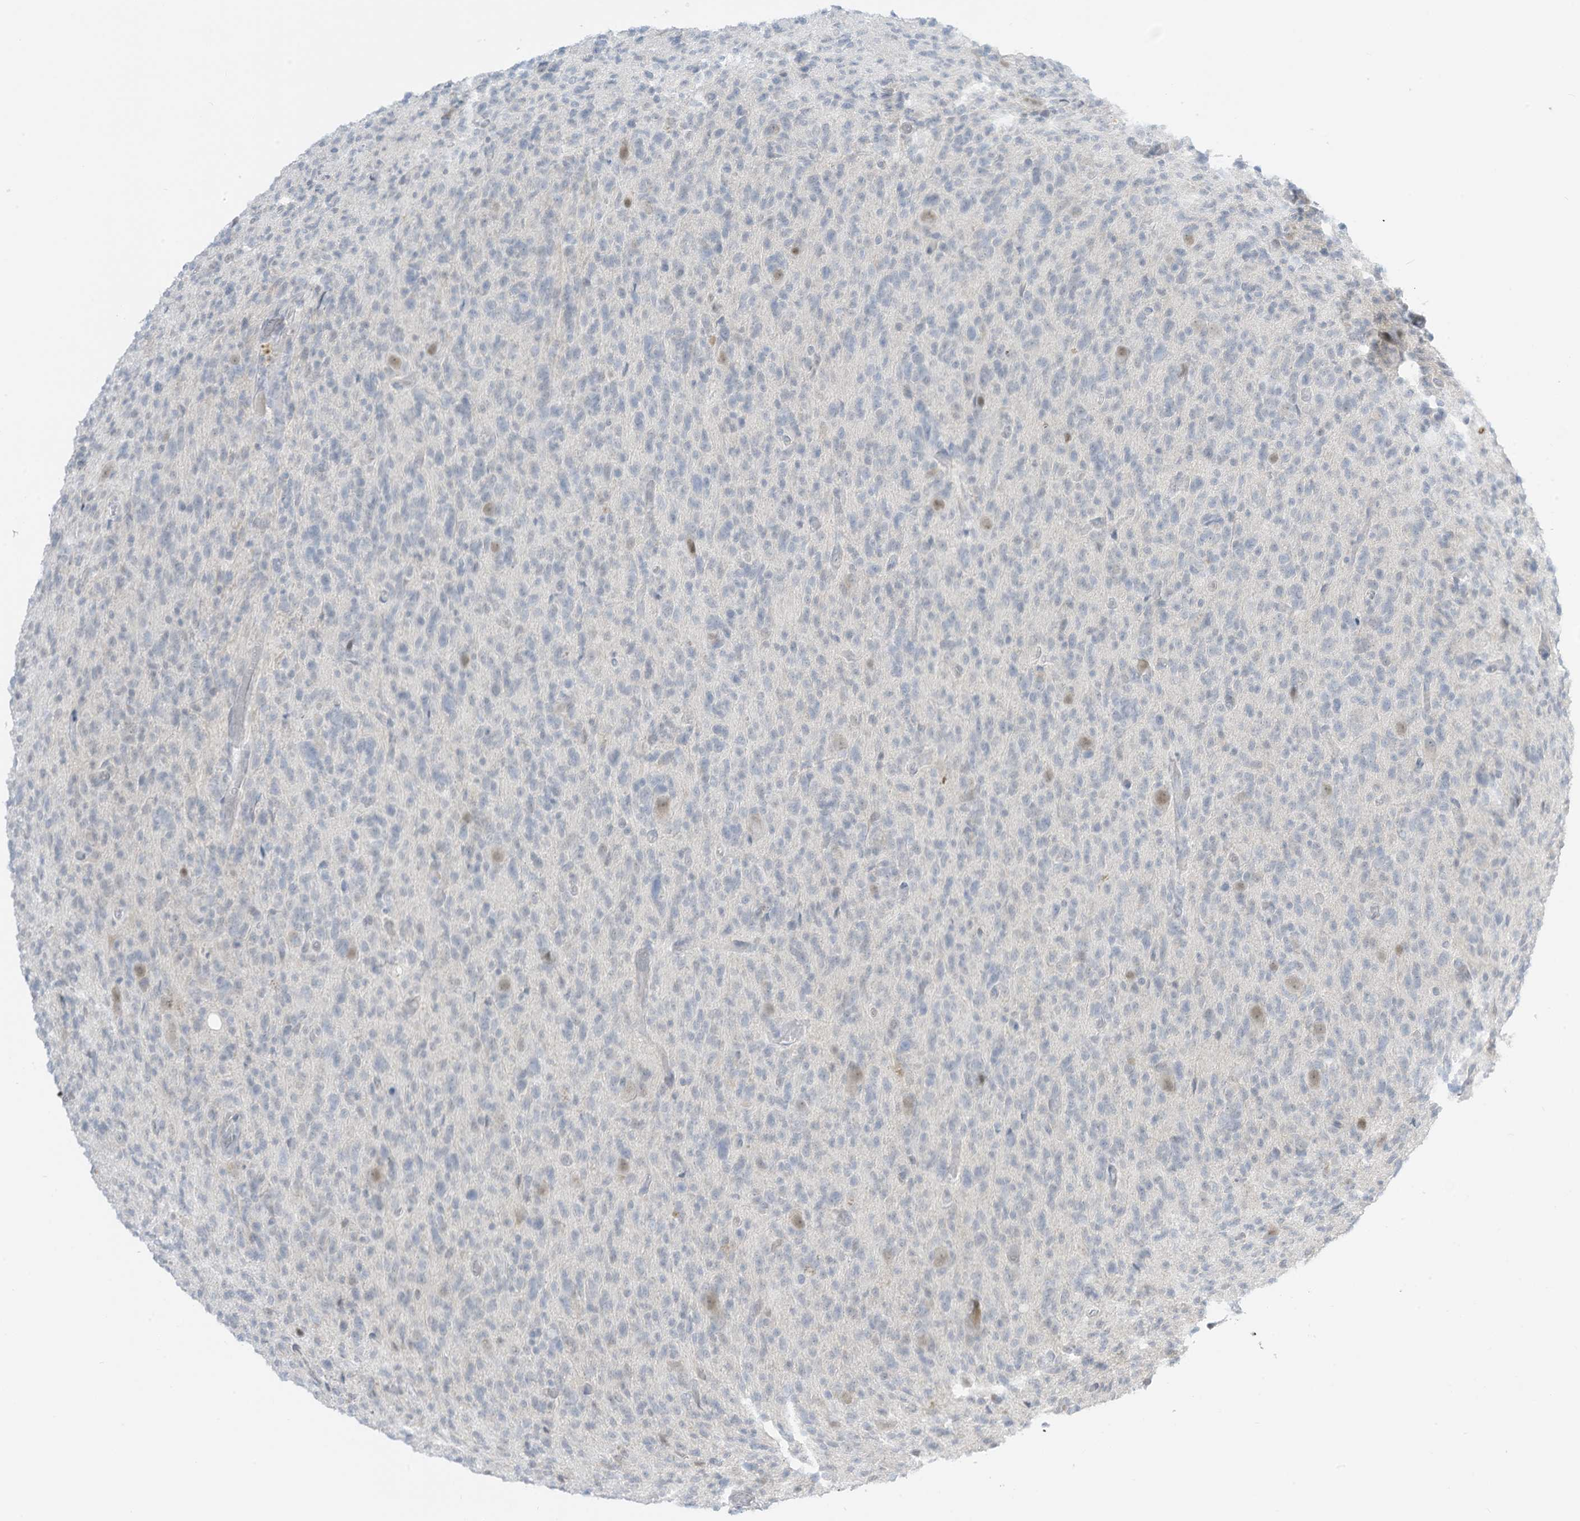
{"staining": {"intensity": "negative", "quantity": "none", "location": "none"}, "tissue": "glioma", "cell_type": "Tumor cells", "image_type": "cancer", "snomed": [{"axis": "morphology", "description": "Glioma, malignant, High grade"}, {"axis": "topography", "description": "Brain"}], "caption": "Glioma stained for a protein using immunohistochemistry (IHC) exhibits no staining tumor cells.", "gene": "ASPRV1", "patient": {"sex": "female", "age": 57}}